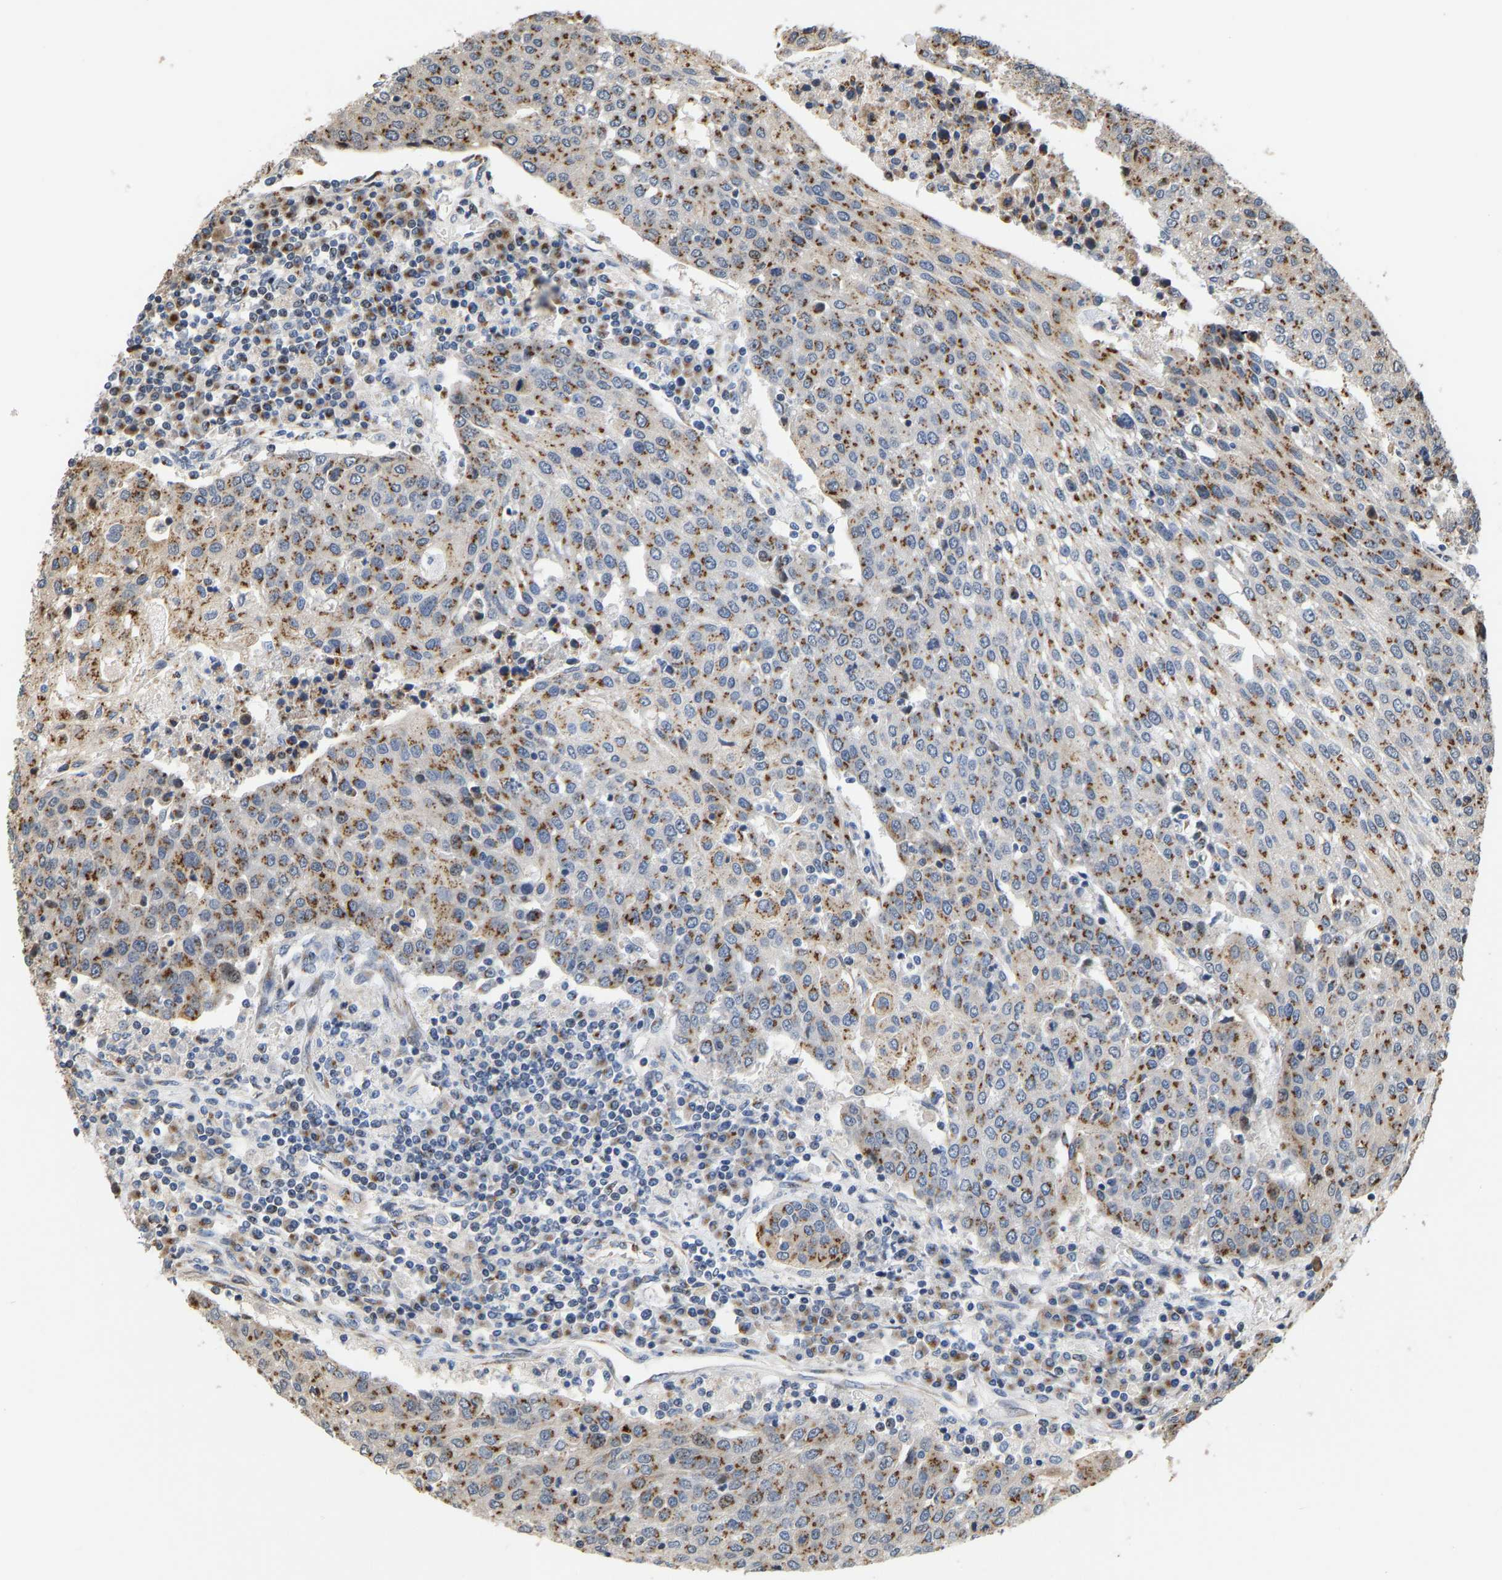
{"staining": {"intensity": "moderate", "quantity": ">75%", "location": "cytoplasmic/membranous"}, "tissue": "urothelial cancer", "cell_type": "Tumor cells", "image_type": "cancer", "snomed": [{"axis": "morphology", "description": "Urothelial carcinoma, High grade"}, {"axis": "topography", "description": "Urinary bladder"}], "caption": "Protein expression analysis of urothelial carcinoma (high-grade) shows moderate cytoplasmic/membranous expression in approximately >75% of tumor cells.", "gene": "YIPF4", "patient": {"sex": "female", "age": 85}}